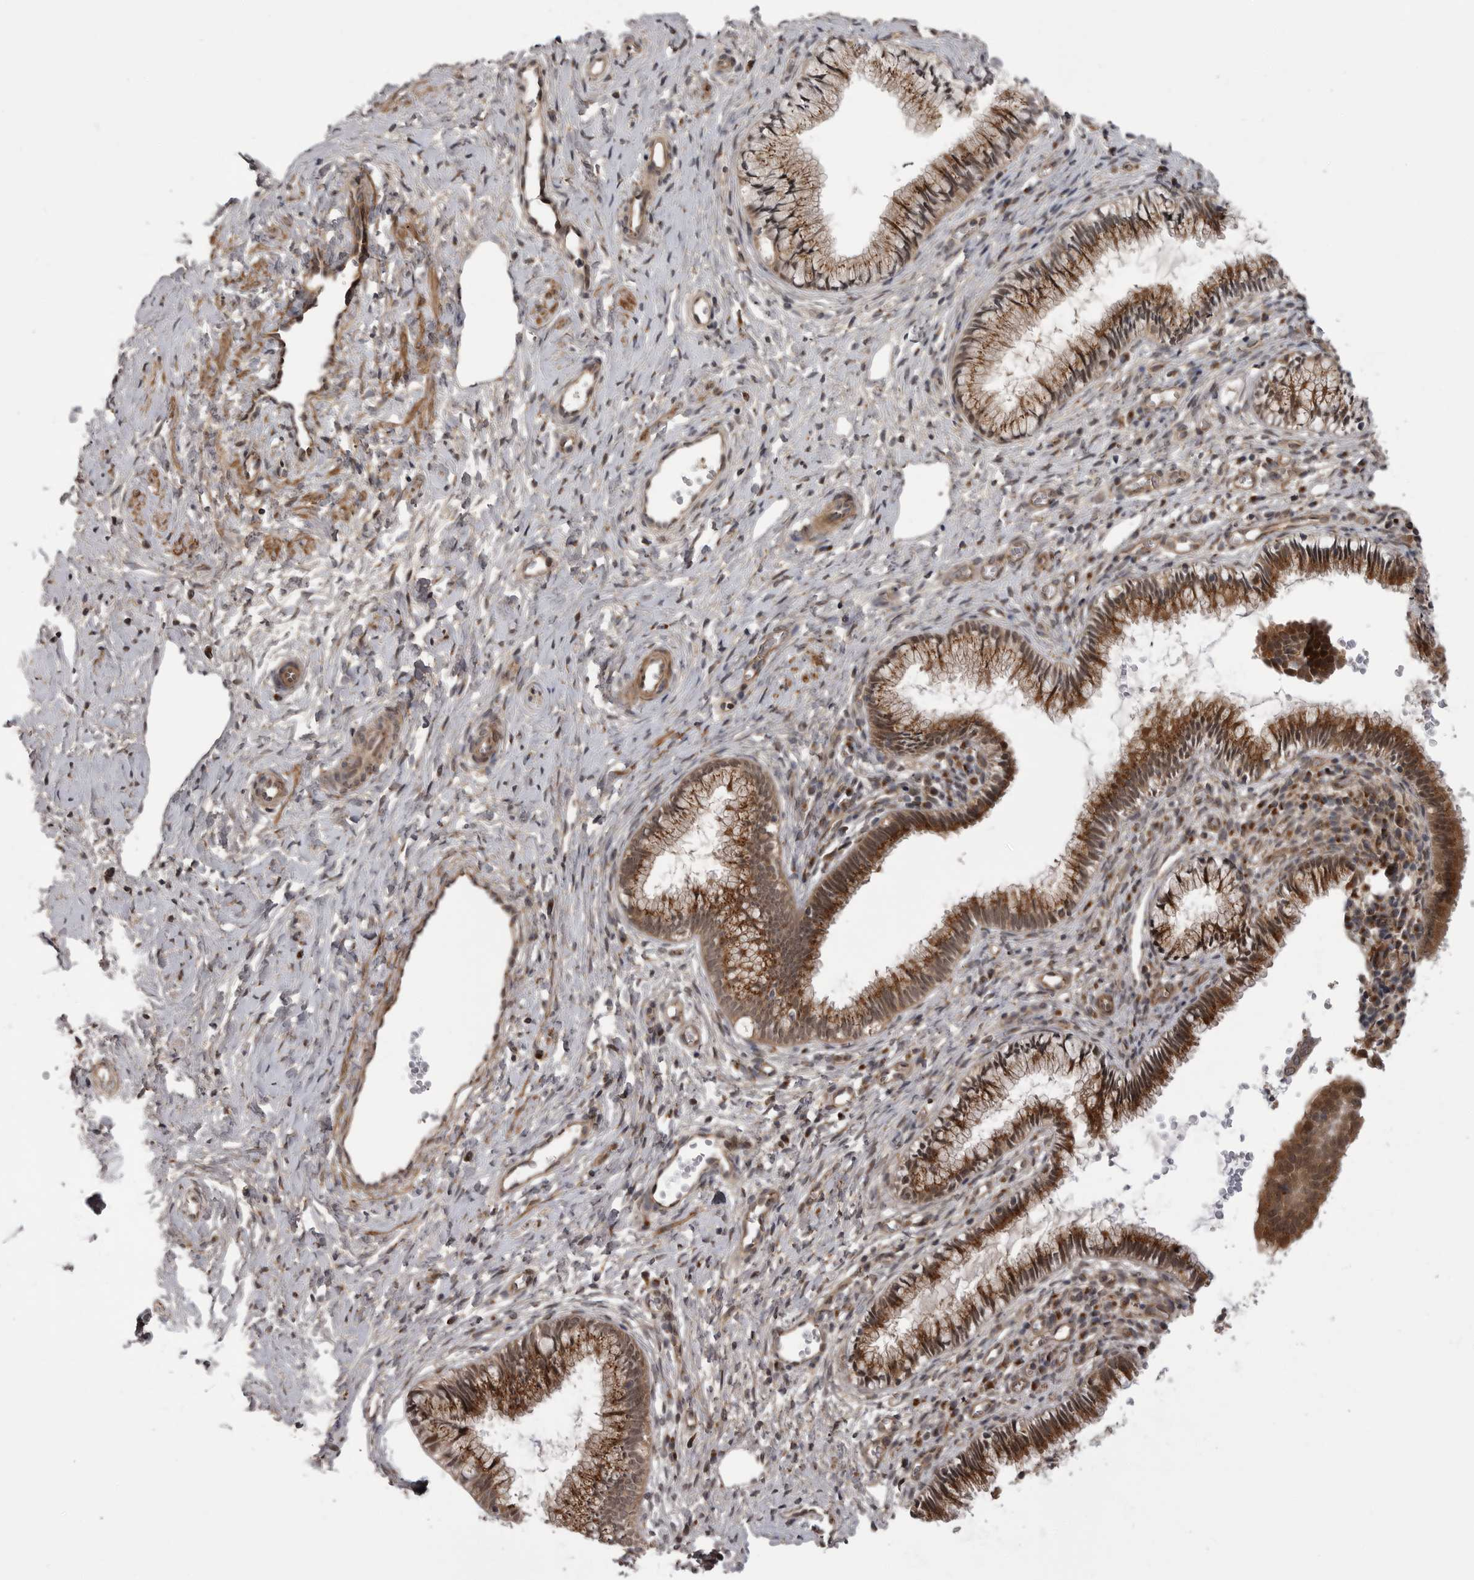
{"staining": {"intensity": "strong", "quantity": ">75%", "location": "cytoplasmic/membranous,nuclear"}, "tissue": "cervix", "cell_type": "Glandular cells", "image_type": "normal", "snomed": [{"axis": "morphology", "description": "Normal tissue, NOS"}, {"axis": "topography", "description": "Cervix"}], "caption": "Protein staining by immunohistochemistry (IHC) demonstrates strong cytoplasmic/membranous,nuclear positivity in approximately >75% of glandular cells in unremarkable cervix. (Stains: DAB (3,3'-diaminobenzidine) in brown, nuclei in blue, Microscopy: brightfield microscopy at high magnification).", "gene": "PDCL", "patient": {"sex": "female", "age": 27}}